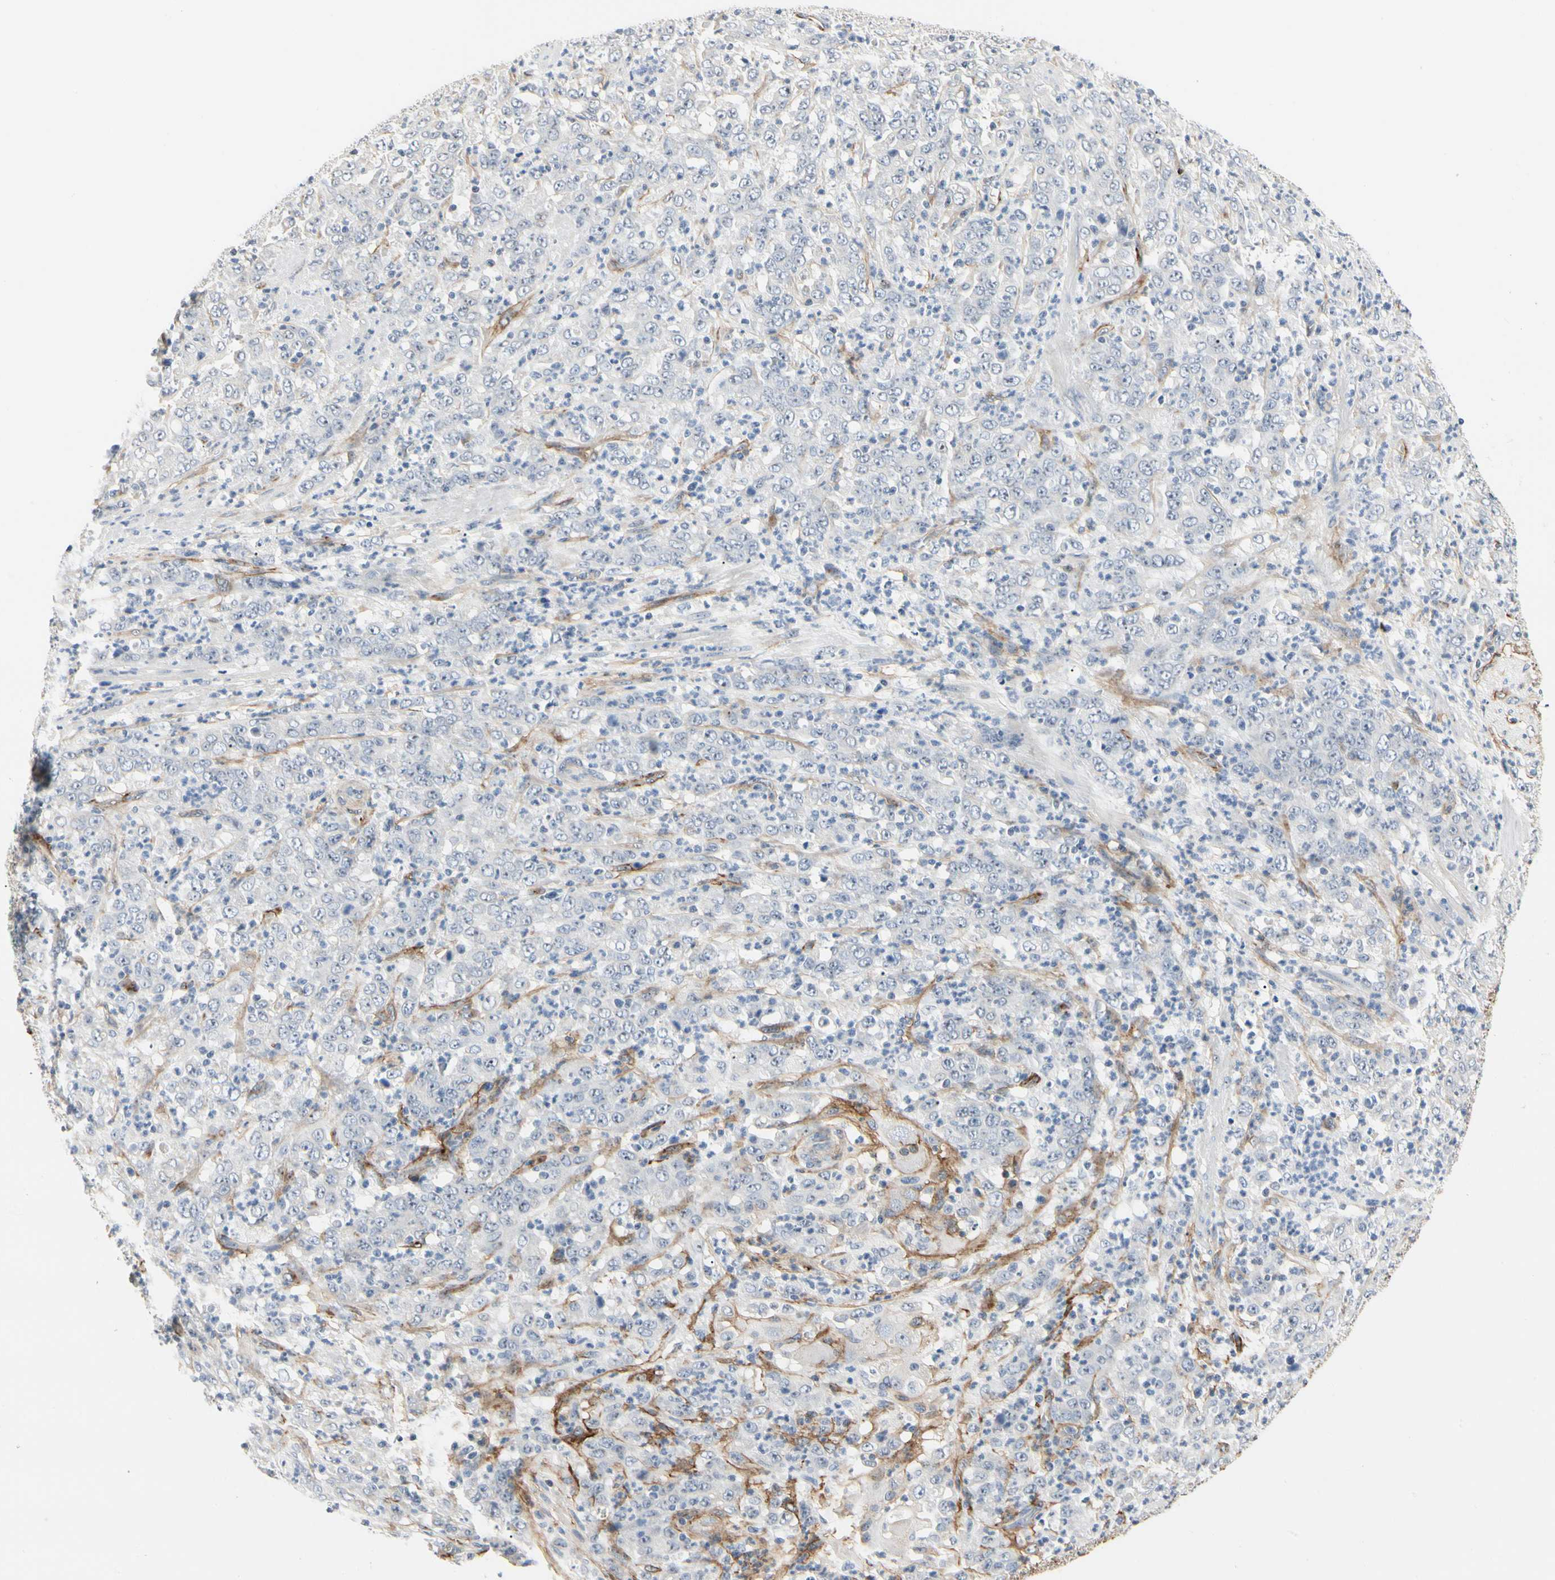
{"staining": {"intensity": "negative", "quantity": "none", "location": "none"}, "tissue": "stomach cancer", "cell_type": "Tumor cells", "image_type": "cancer", "snomed": [{"axis": "morphology", "description": "Adenocarcinoma, NOS"}, {"axis": "topography", "description": "Stomach, lower"}], "caption": "Stomach adenocarcinoma was stained to show a protein in brown. There is no significant staining in tumor cells.", "gene": "GGT5", "patient": {"sex": "female", "age": 71}}